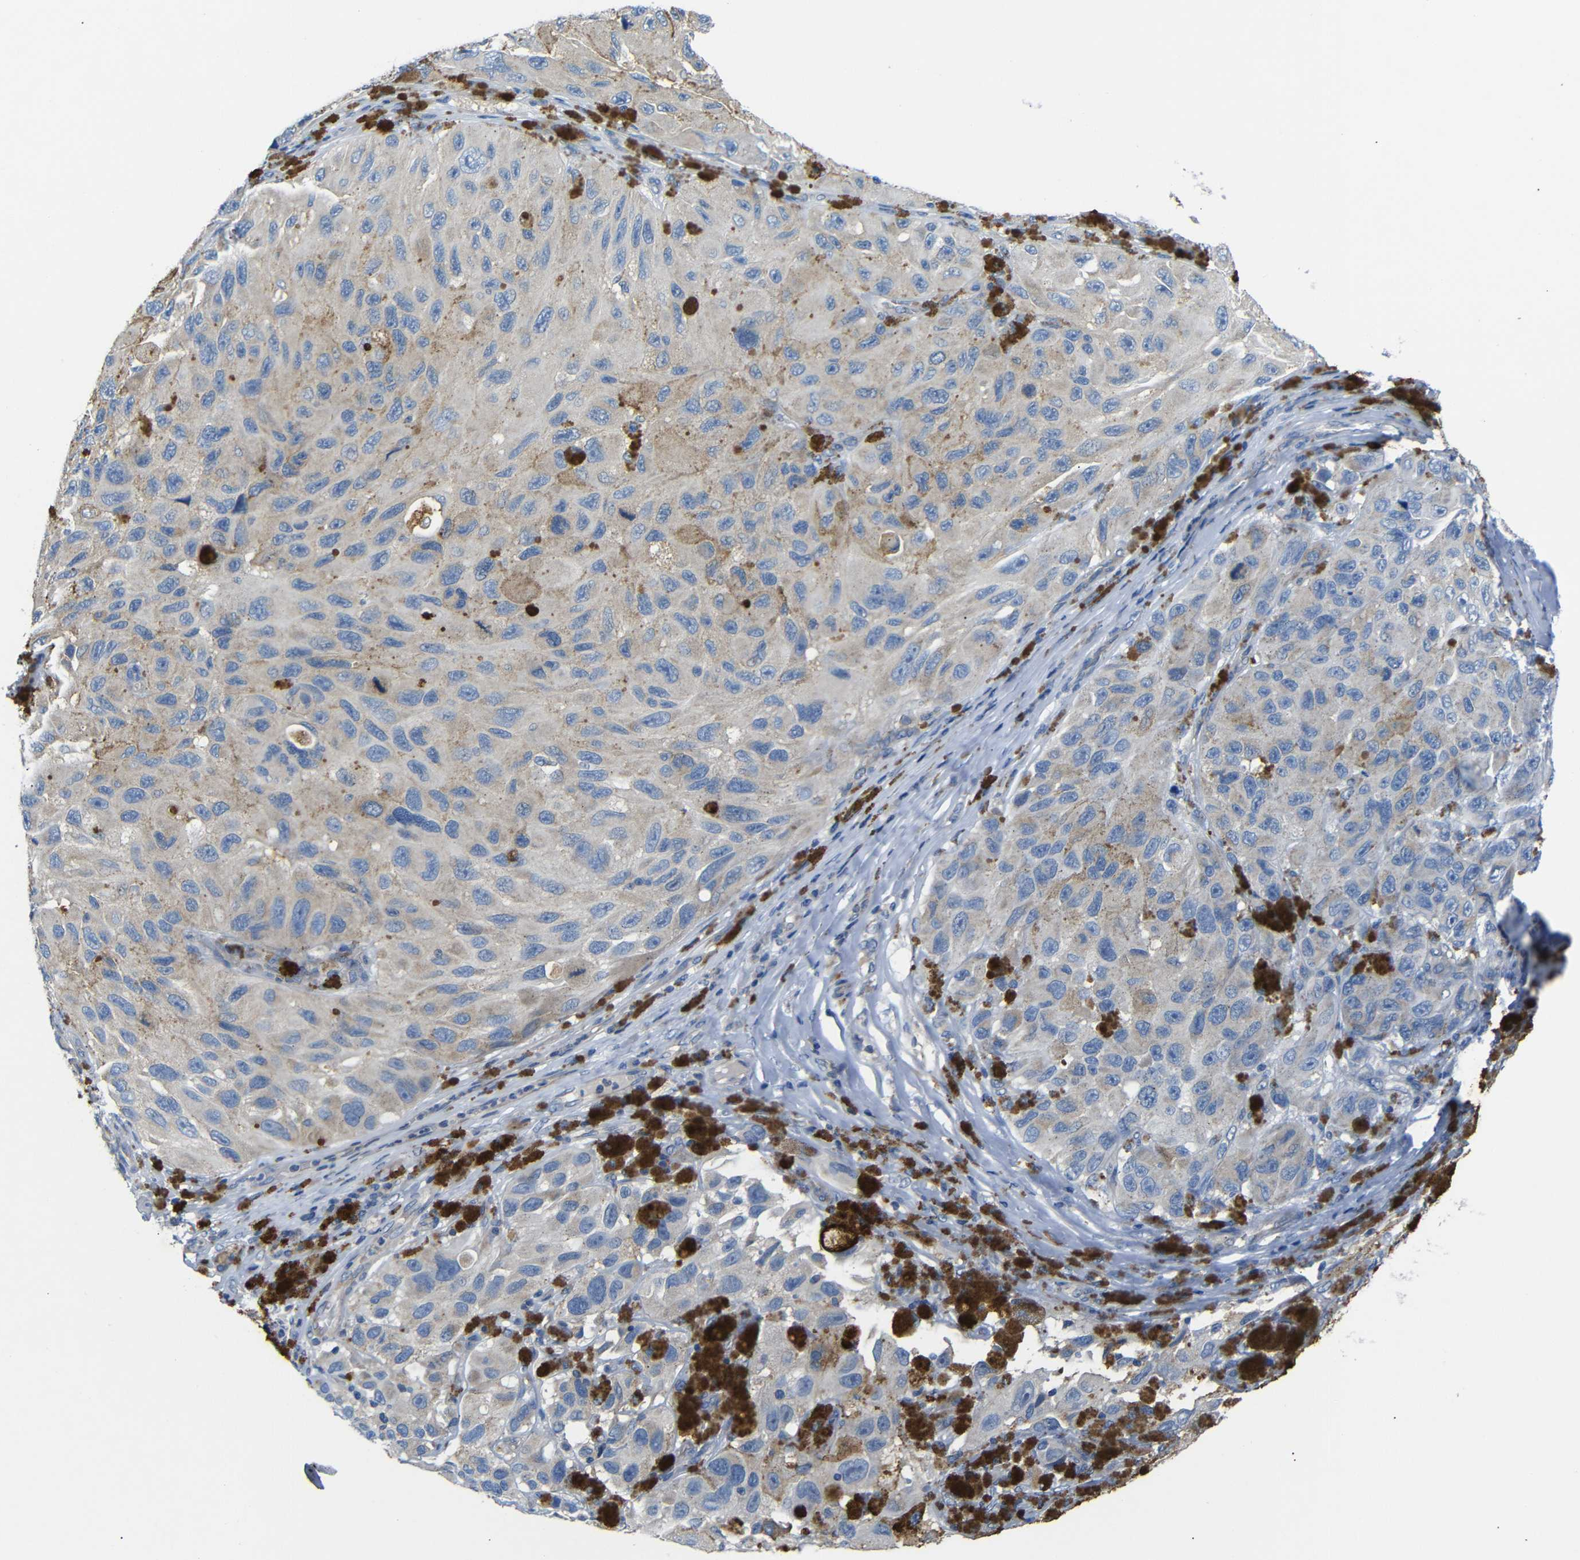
{"staining": {"intensity": "weak", "quantity": "25%-75%", "location": "cytoplasmic/membranous"}, "tissue": "melanoma", "cell_type": "Tumor cells", "image_type": "cancer", "snomed": [{"axis": "morphology", "description": "Malignant melanoma, NOS"}, {"axis": "topography", "description": "Skin"}], "caption": "Weak cytoplasmic/membranous expression is seen in approximately 25%-75% of tumor cells in melanoma.", "gene": "DCP1A", "patient": {"sex": "female", "age": 73}}